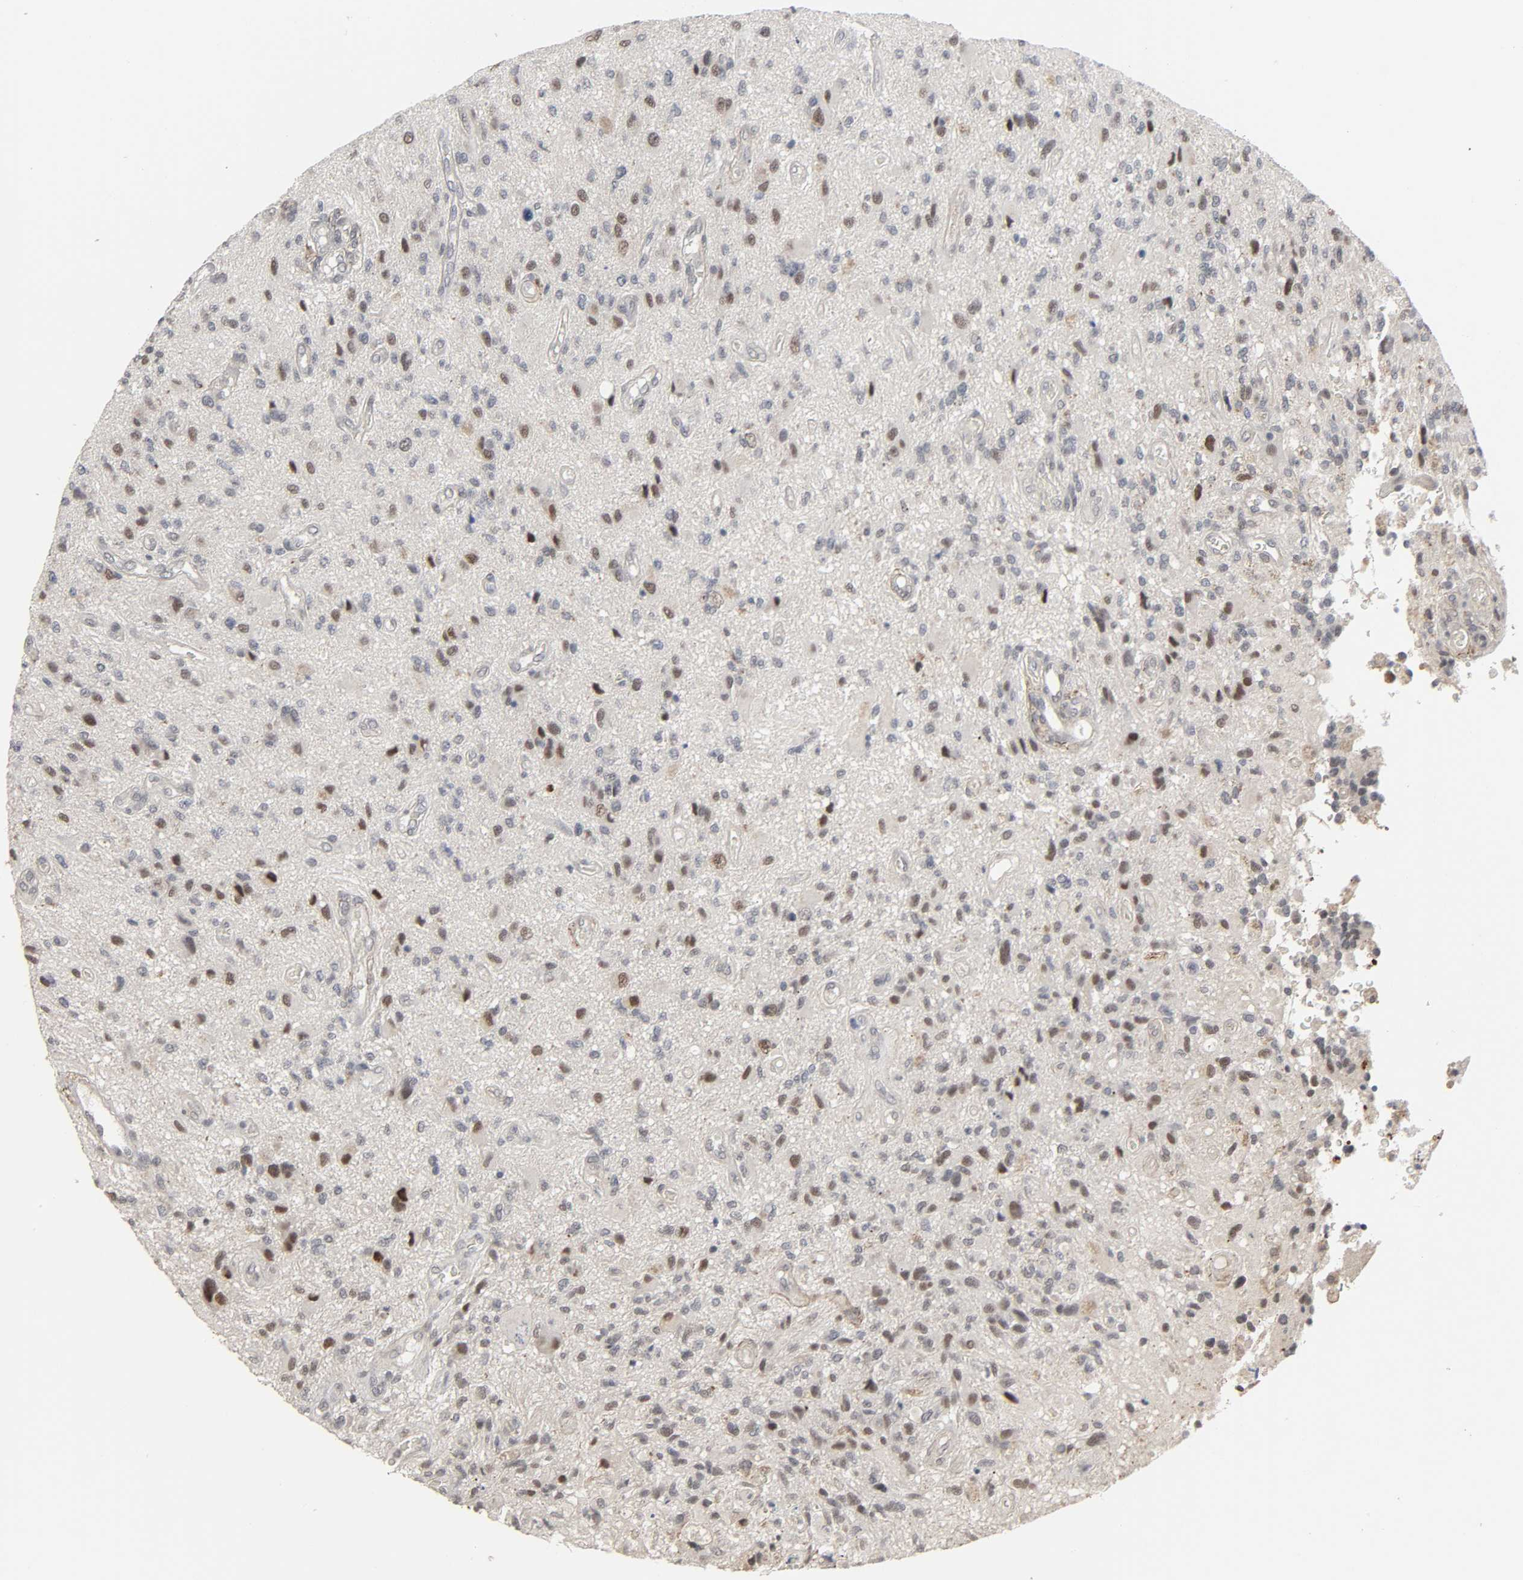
{"staining": {"intensity": "strong", "quantity": "<25%", "location": "nuclear"}, "tissue": "glioma", "cell_type": "Tumor cells", "image_type": "cancer", "snomed": [{"axis": "morphology", "description": "Normal tissue, NOS"}, {"axis": "morphology", "description": "Glioma, malignant, High grade"}, {"axis": "topography", "description": "Cerebral cortex"}], "caption": "High-grade glioma (malignant) was stained to show a protein in brown. There is medium levels of strong nuclear positivity in approximately <25% of tumor cells.", "gene": "ZNF222", "patient": {"sex": "male", "age": 75}}